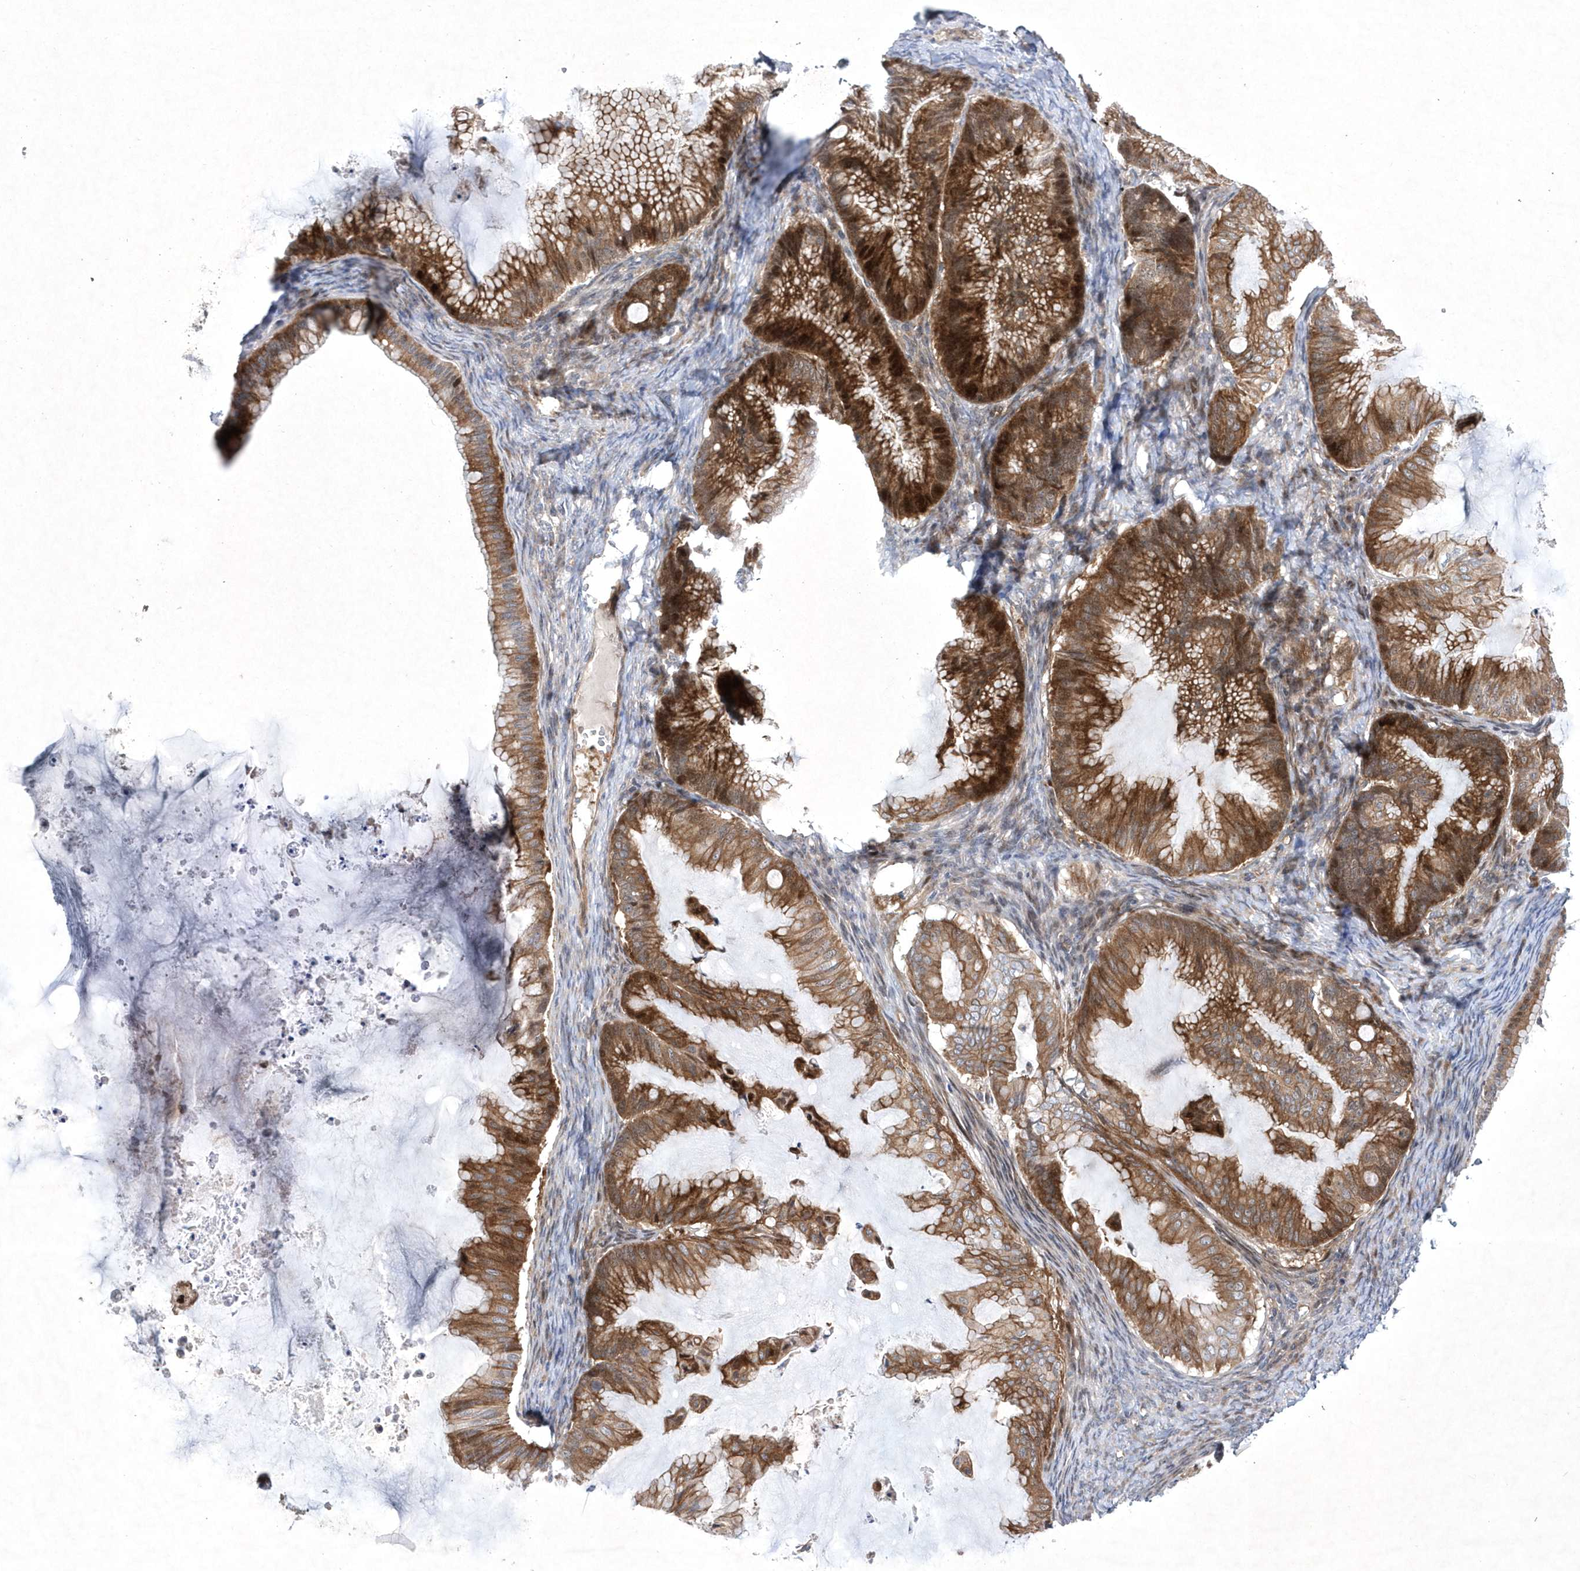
{"staining": {"intensity": "strong", "quantity": "25%-75%", "location": "cytoplasmic/membranous"}, "tissue": "ovarian cancer", "cell_type": "Tumor cells", "image_type": "cancer", "snomed": [{"axis": "morphology", "description": "Cystadenocarcinoma, mucinous, NOS"}, {"axis": "topography", "description": "Ovary"}], "caption": "The histopathology image displays staining of ovarian cancer (mucinous cystadenocarcinoma), revealing strong cytoplasmic/membranous protein staining (brown color) within tumor cells.", "gene": "DSPP", "patient": {"sex": "female", "age": 71}}